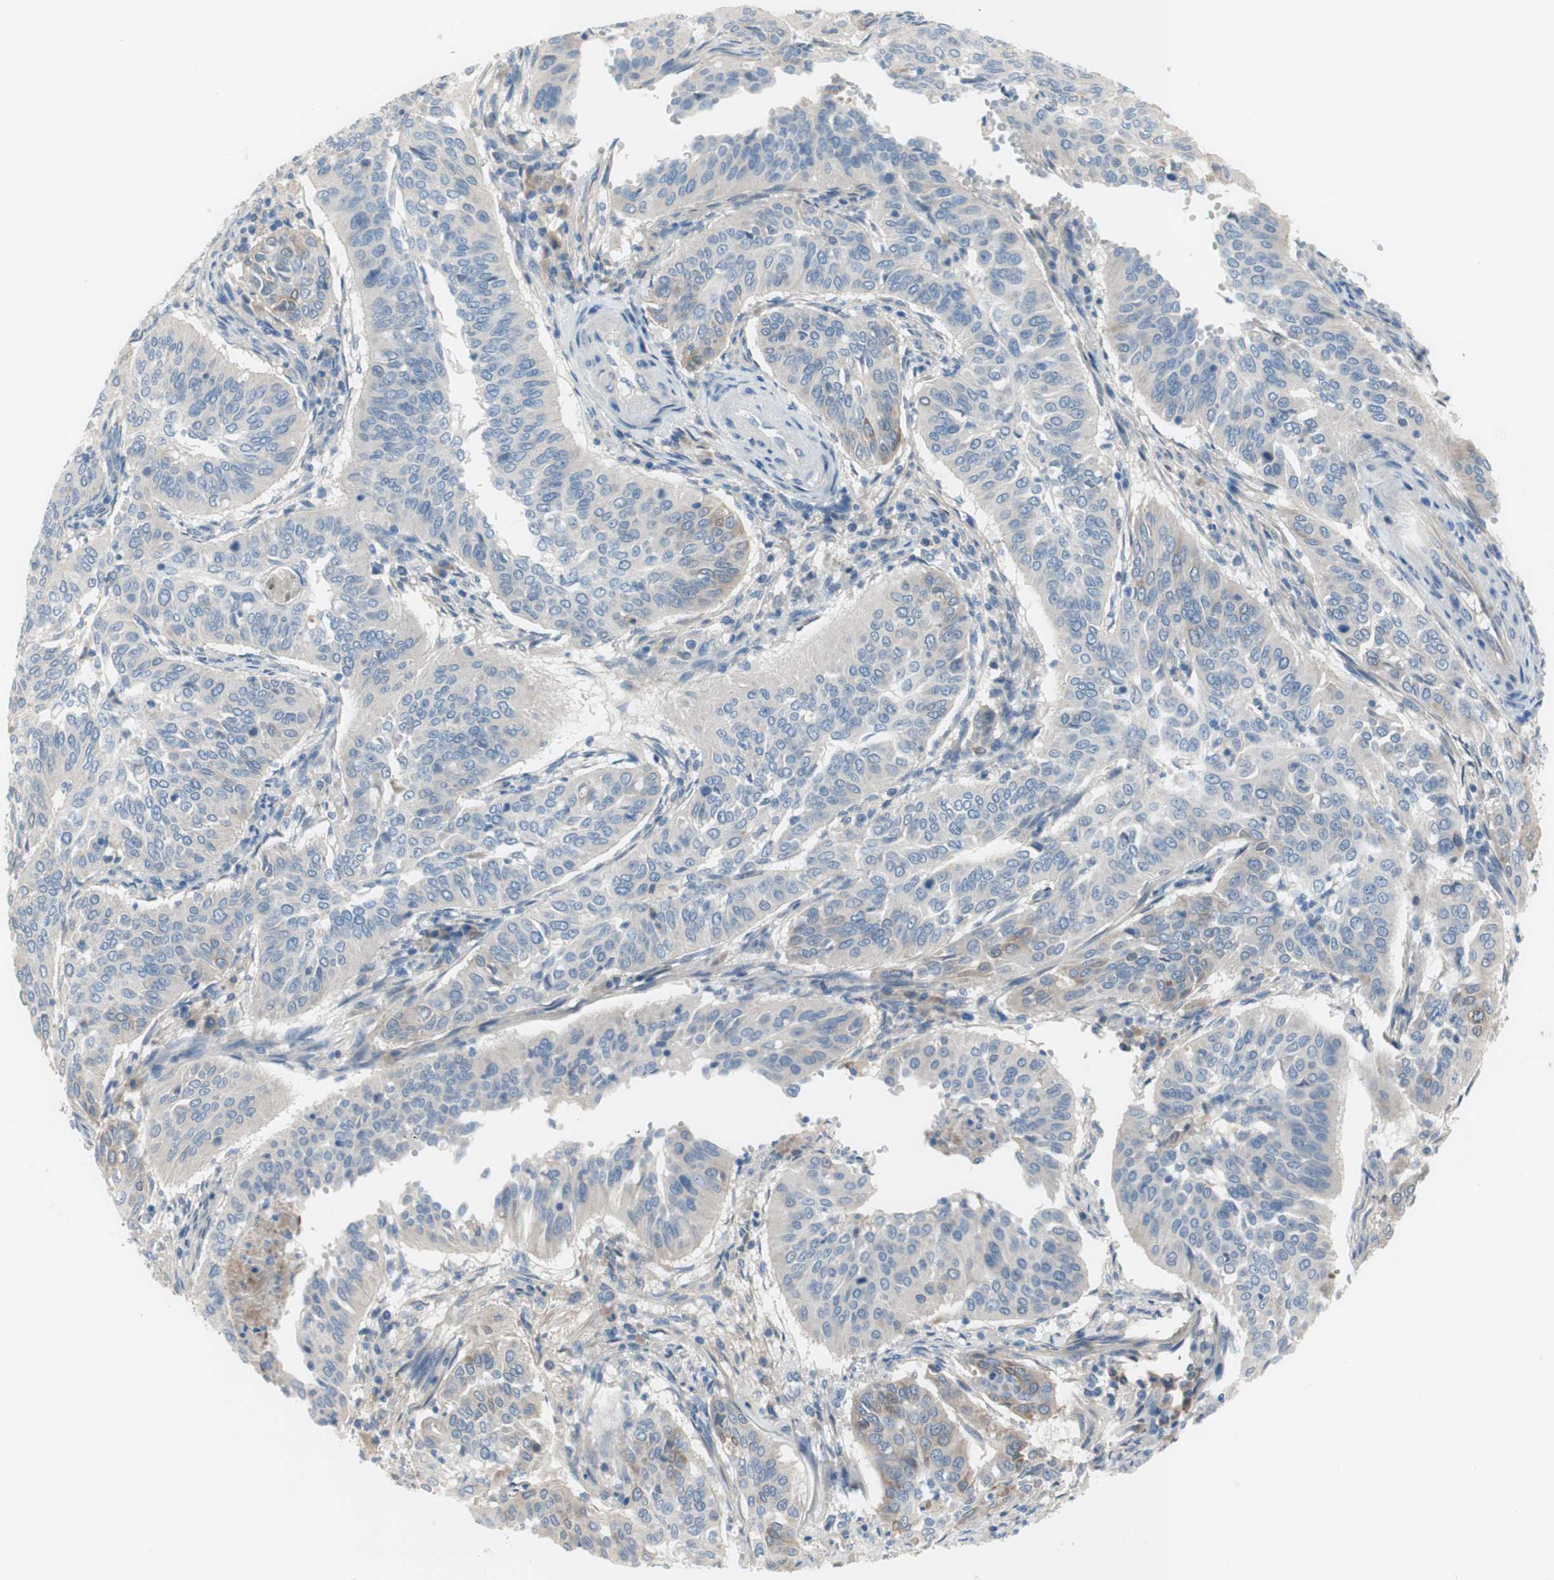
{"staining": {"intensity": "weak", "quantity": "<25%", "location": "cytoplasmic/membranous"}, "tissue": "cervical cancer", "cell_type": "Tumor cells", "image_type": "cancer", "snomed": [{"axis": "morphology", "description": "Normal tissue, NOS"}, {"axis": "morphology", "description": "Squamous cell carcinoma, NOS"}, {"axis": "topography", "description": "Cervix"}], "caption": "Tumor cells are negative for protein expression in human squamous cell carcinoma (cervical).", "gene": "FDFT1", "patient": {"sex": "female", "age": 39}}